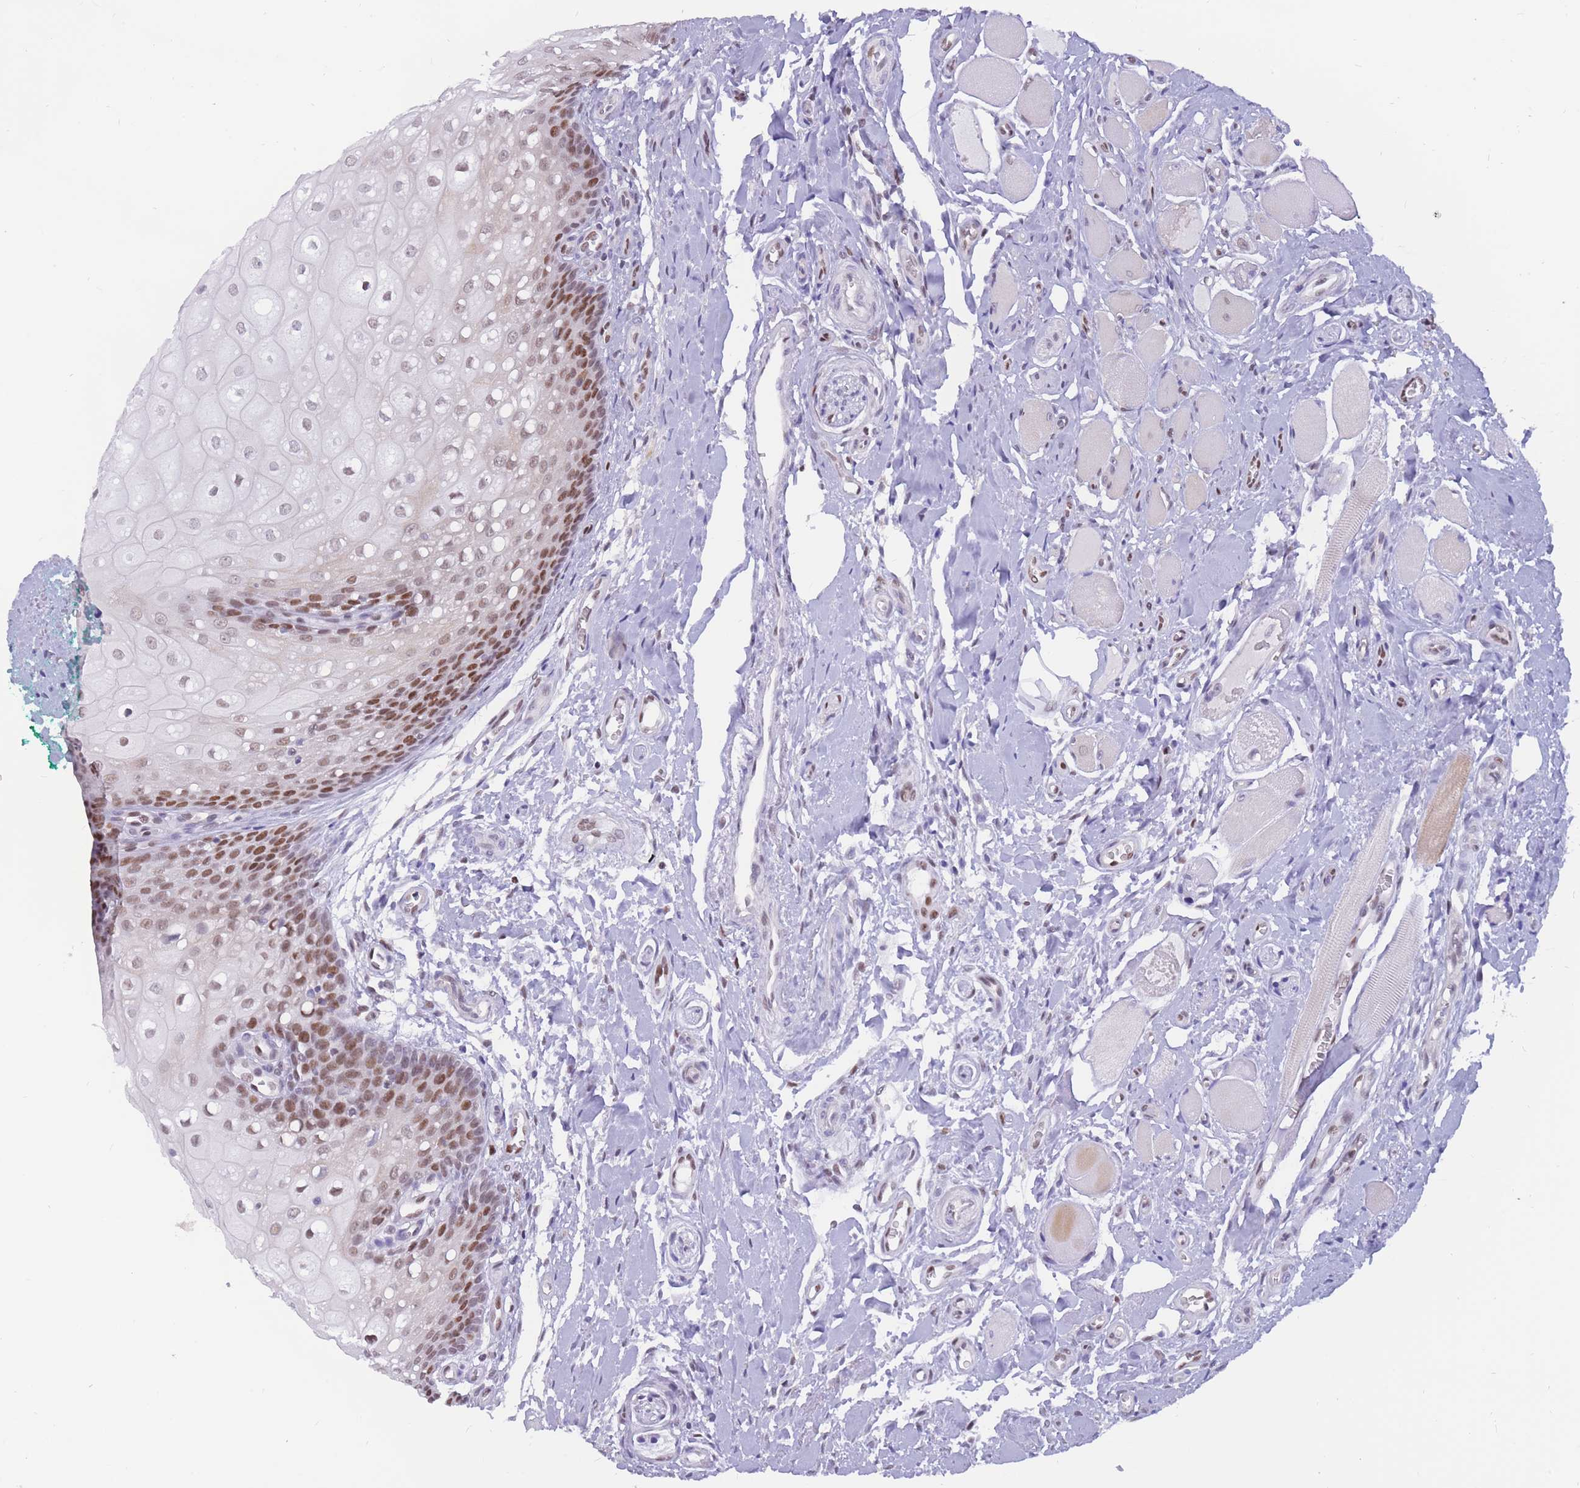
{"staining": {"intensity": "strong", "quantity": "25%-75%", "location": "nuclear"}, "tissue": "oral mucosa", "cell_type": "Squamous epithelial cells", "image_type": "normal", "snomed": [{"axis": "morphology", "description": "Normal tissue, NOS"}, {"axis": "morphology", "description": "Squamous cell carcinoma, NOS"}, {"axis": "topography", "description": "Oral tissue"}, {"axis": "topography", "description": "Tounge, NOS"}, {"axis": "topography", "description": "Head-Neck"}], "caption": "This photomicrograph displays immunohistochemistry staining of benign oral mucosa, with high strong nuclear staining in approximately 25%-75% of squamous epithelial cells.", "gene": "NASP", "patient": {"sex": "male", "age": 79}}